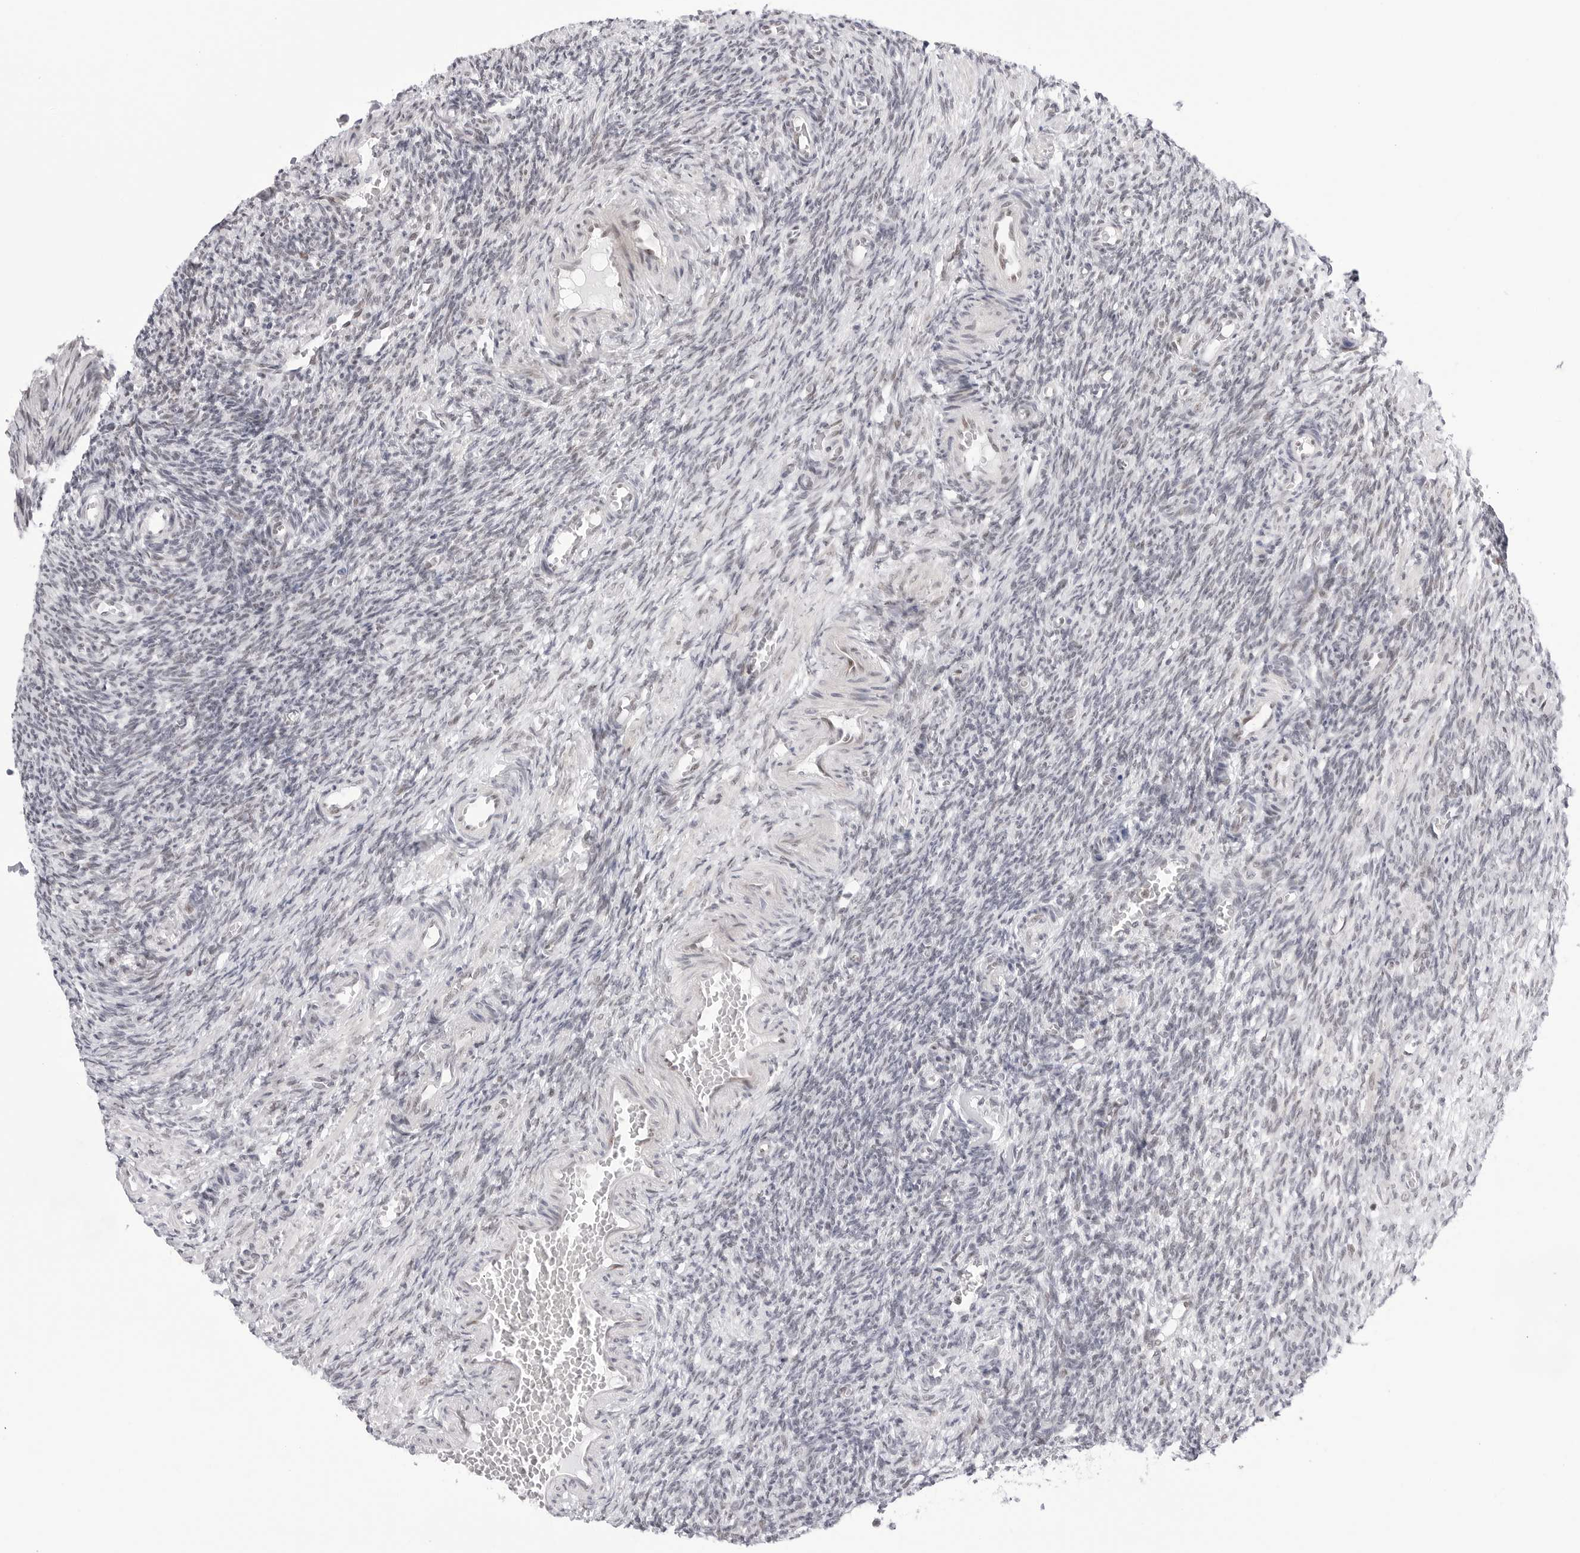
{"staining": {"intensity": "strong", "quantity": ">75%", "location": "cytoplasmic/membranous,nuclear"}, "tissue": "ovary", "cell_type": "Follicle cells", "image_type": "normal", "snomed": [{"axis": "morphology", "description": "Normal tissue, NOS"}, {"axis": "topography", "description": "Ovary"}], "caption": "Approximately >75% of follicle cells in unremarkable ovary exhibit strong cytoplasmic/membranous,nuclear protein positivity as visualized by brown immunohistochemical staining.", "gene": "C1orf162", "patient": {"sex": "female", "age": 27}}